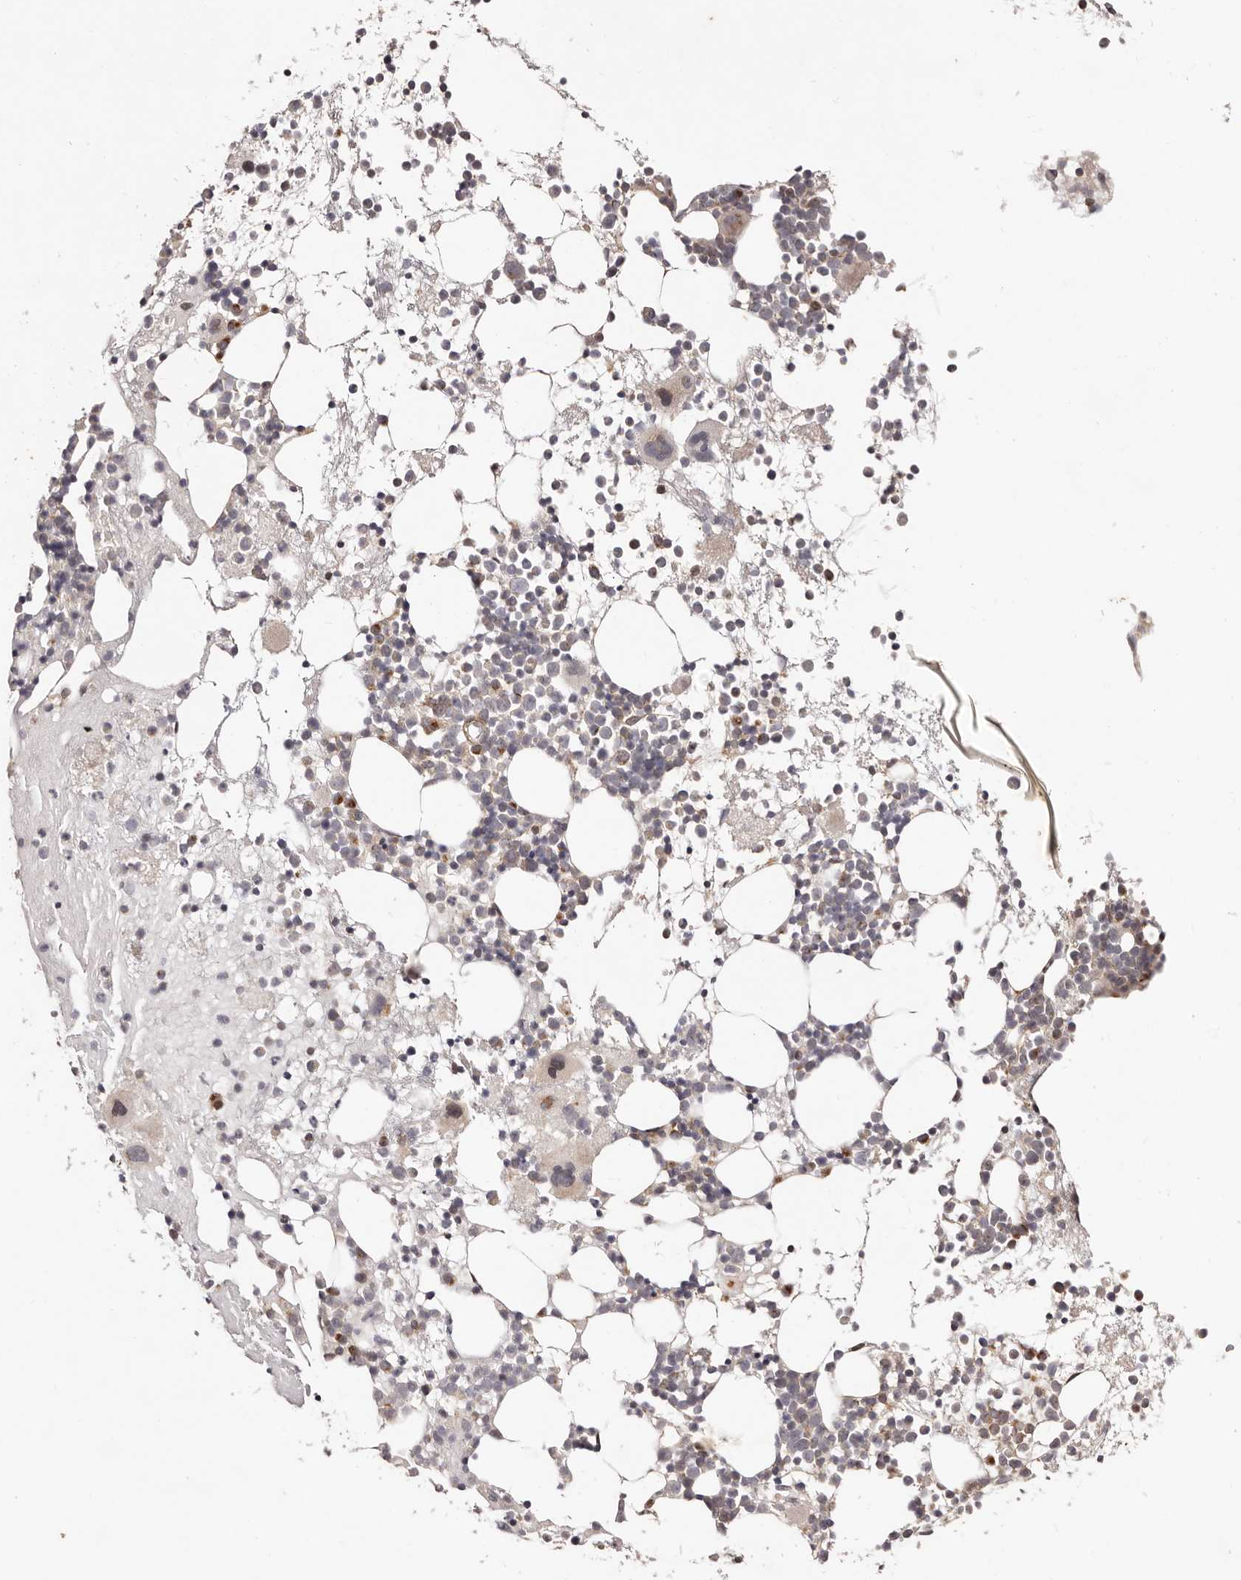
{"staining": {"intensity": "moderate", "quantity": "25%-75%", "location": "cytoplasmic/membranous"}, "tissue": "bone marrow", "cell_type": "Hematopoietic cells", "image_type": "normal", "snomed": [{"axis": "morphology", "description": "Normal tissue, NOS"}, {"axis": "topography", "description": "Bone marrow"}], "caption": "Protein staining of unremarkable bone marrow displays moderate cytoplasmic/membranous staining in about 25%-75% of hematopoietic cells.", "gene": "MICAL2", "patient": {"sex": "female", "age": 57}}